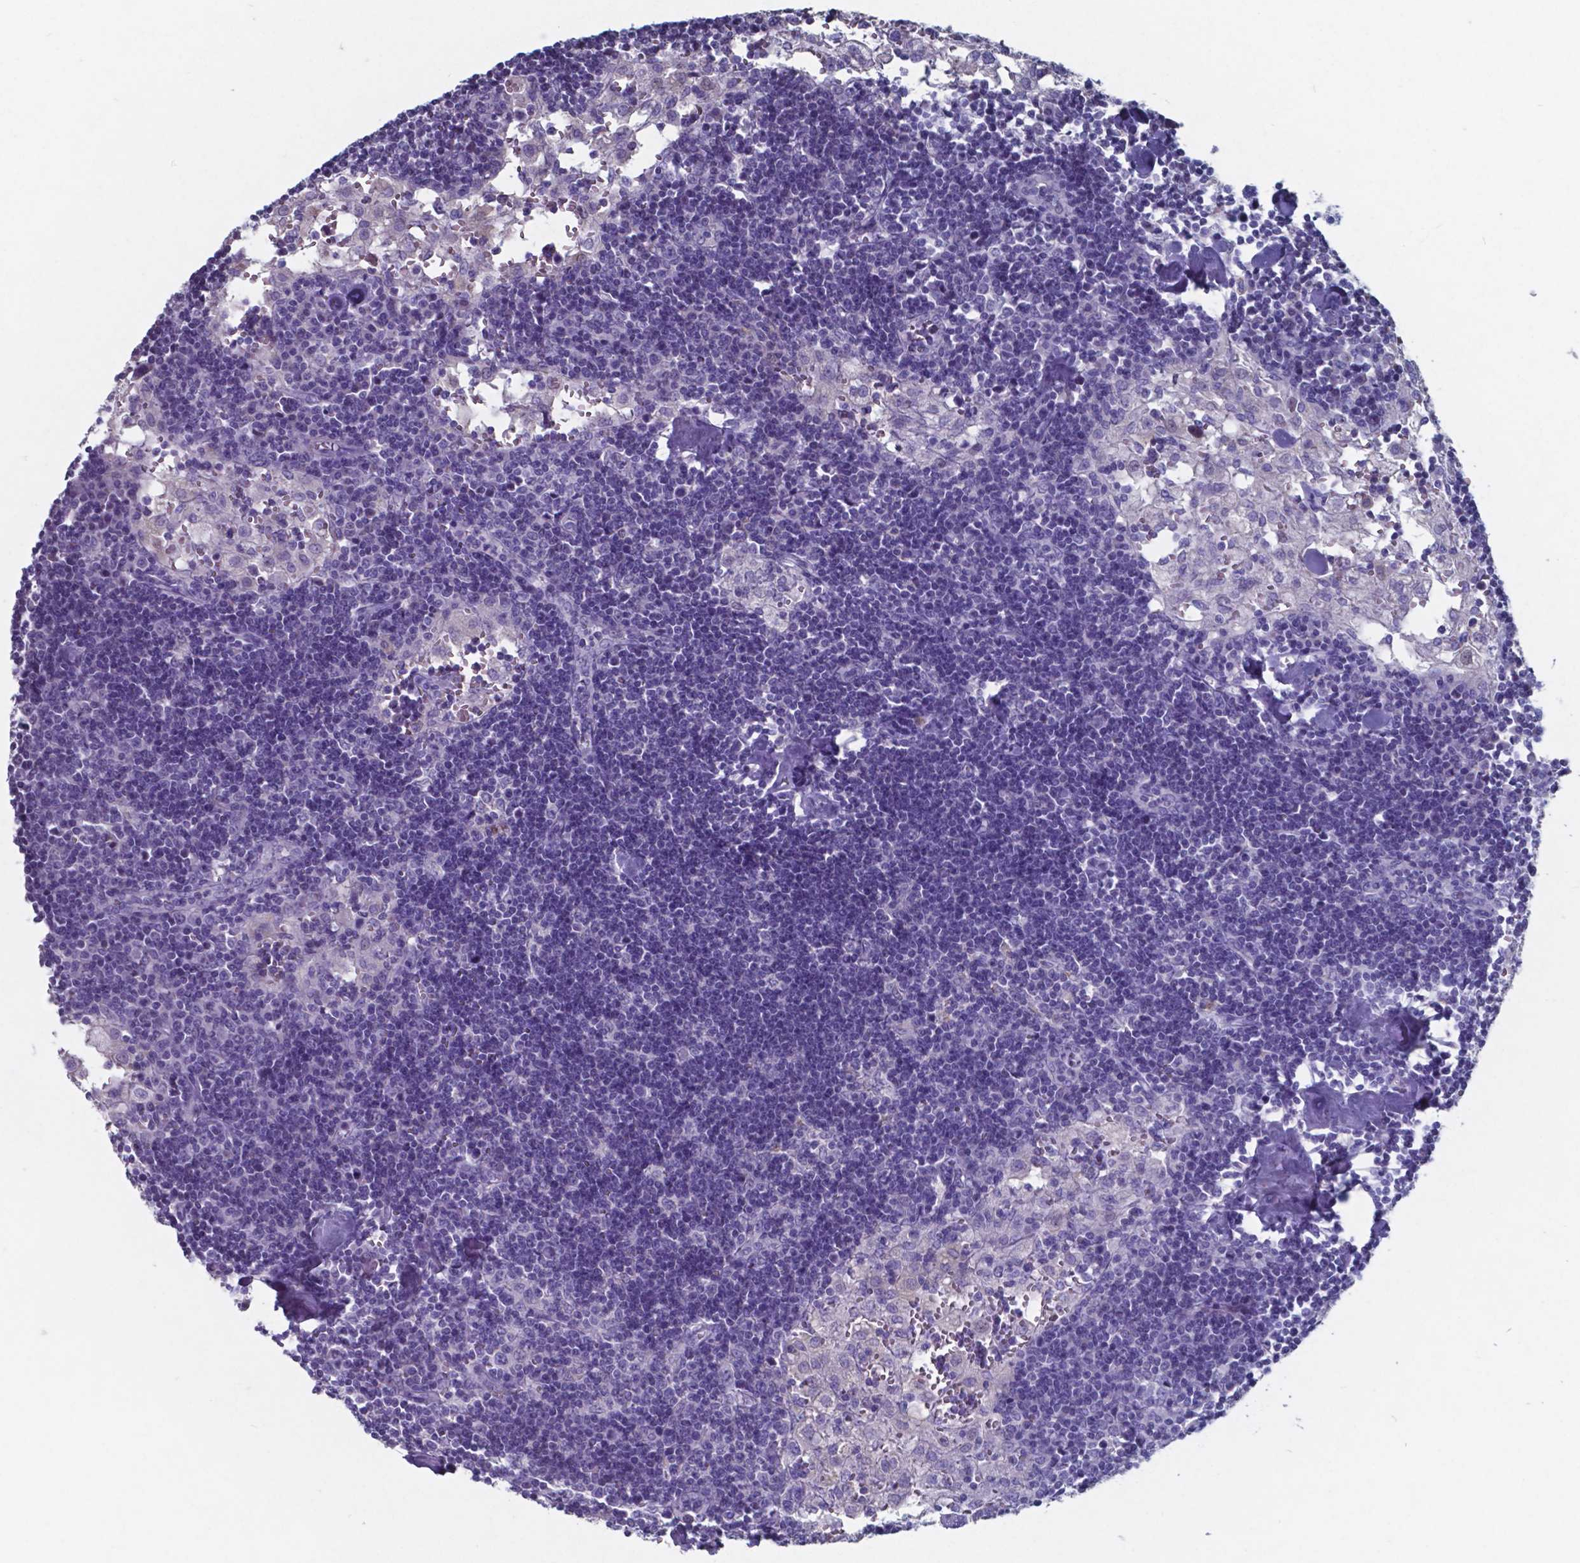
{"staining": {"intensity": "negative", "quantity": "none", "location": "none"}, "tissue": "lymph node", "cell_type": "Germinal center cells", "image_type": "normal", "snomed": [{"axis": "morphology", "description": "Normal tissue, NOS"}, {"axis": "topography", "description": "Lymph node"}], "caption": "IHC of normal human lymph node reveals no positivity in germinal center cells. (Brightfield microscopy of DAB (3,3'-diaminobenzidine) immunohistochemistry at high magnification).", "gene": "TTR", "patient": {"sex": "male", "age": 55}}